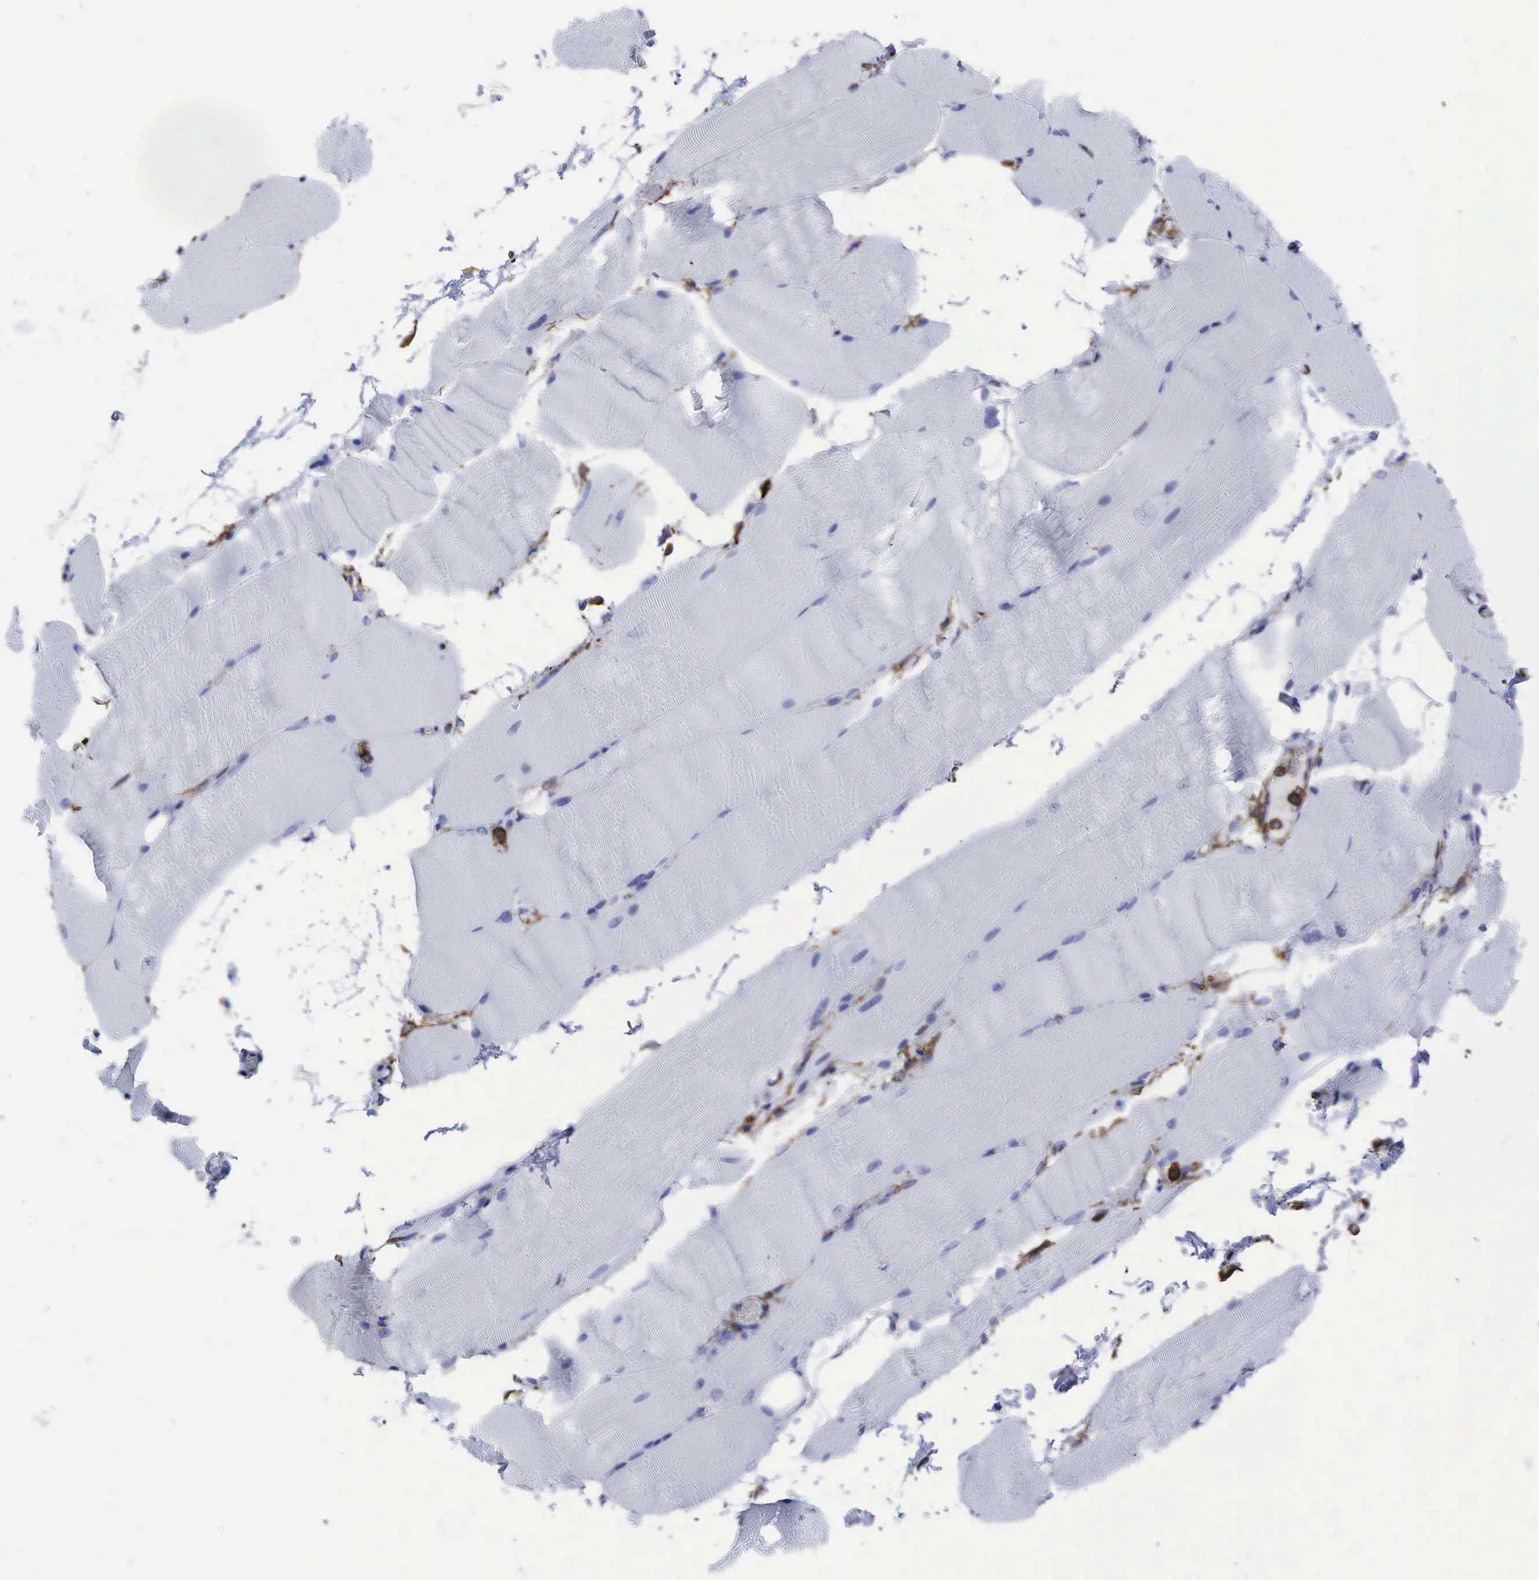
{"staining": {"intensity": "negative", "quantity": "none", "location": "none"}, "tissue": "skeletal muscle", "cell_type": "Myocytes", "image_type": "normal", "snomed": [{"axis": "morphology", "description": "Normal tissue, NOS"}, {"axis": "topography", "description": "Skeletal muscle"}, {"axis": "topography", "description": "Parathyroid gland"}], "caption": "Protein analysis of benign skeletal muscle shows no significant expression in myocytes. The staining is performed using DAB (3,3'-diaminobenzidine) brown chromogen with nuclei counter-stained in using hematoxylin.", "gene": "CD44", "patient": {"sex": "female", "age": 37}}